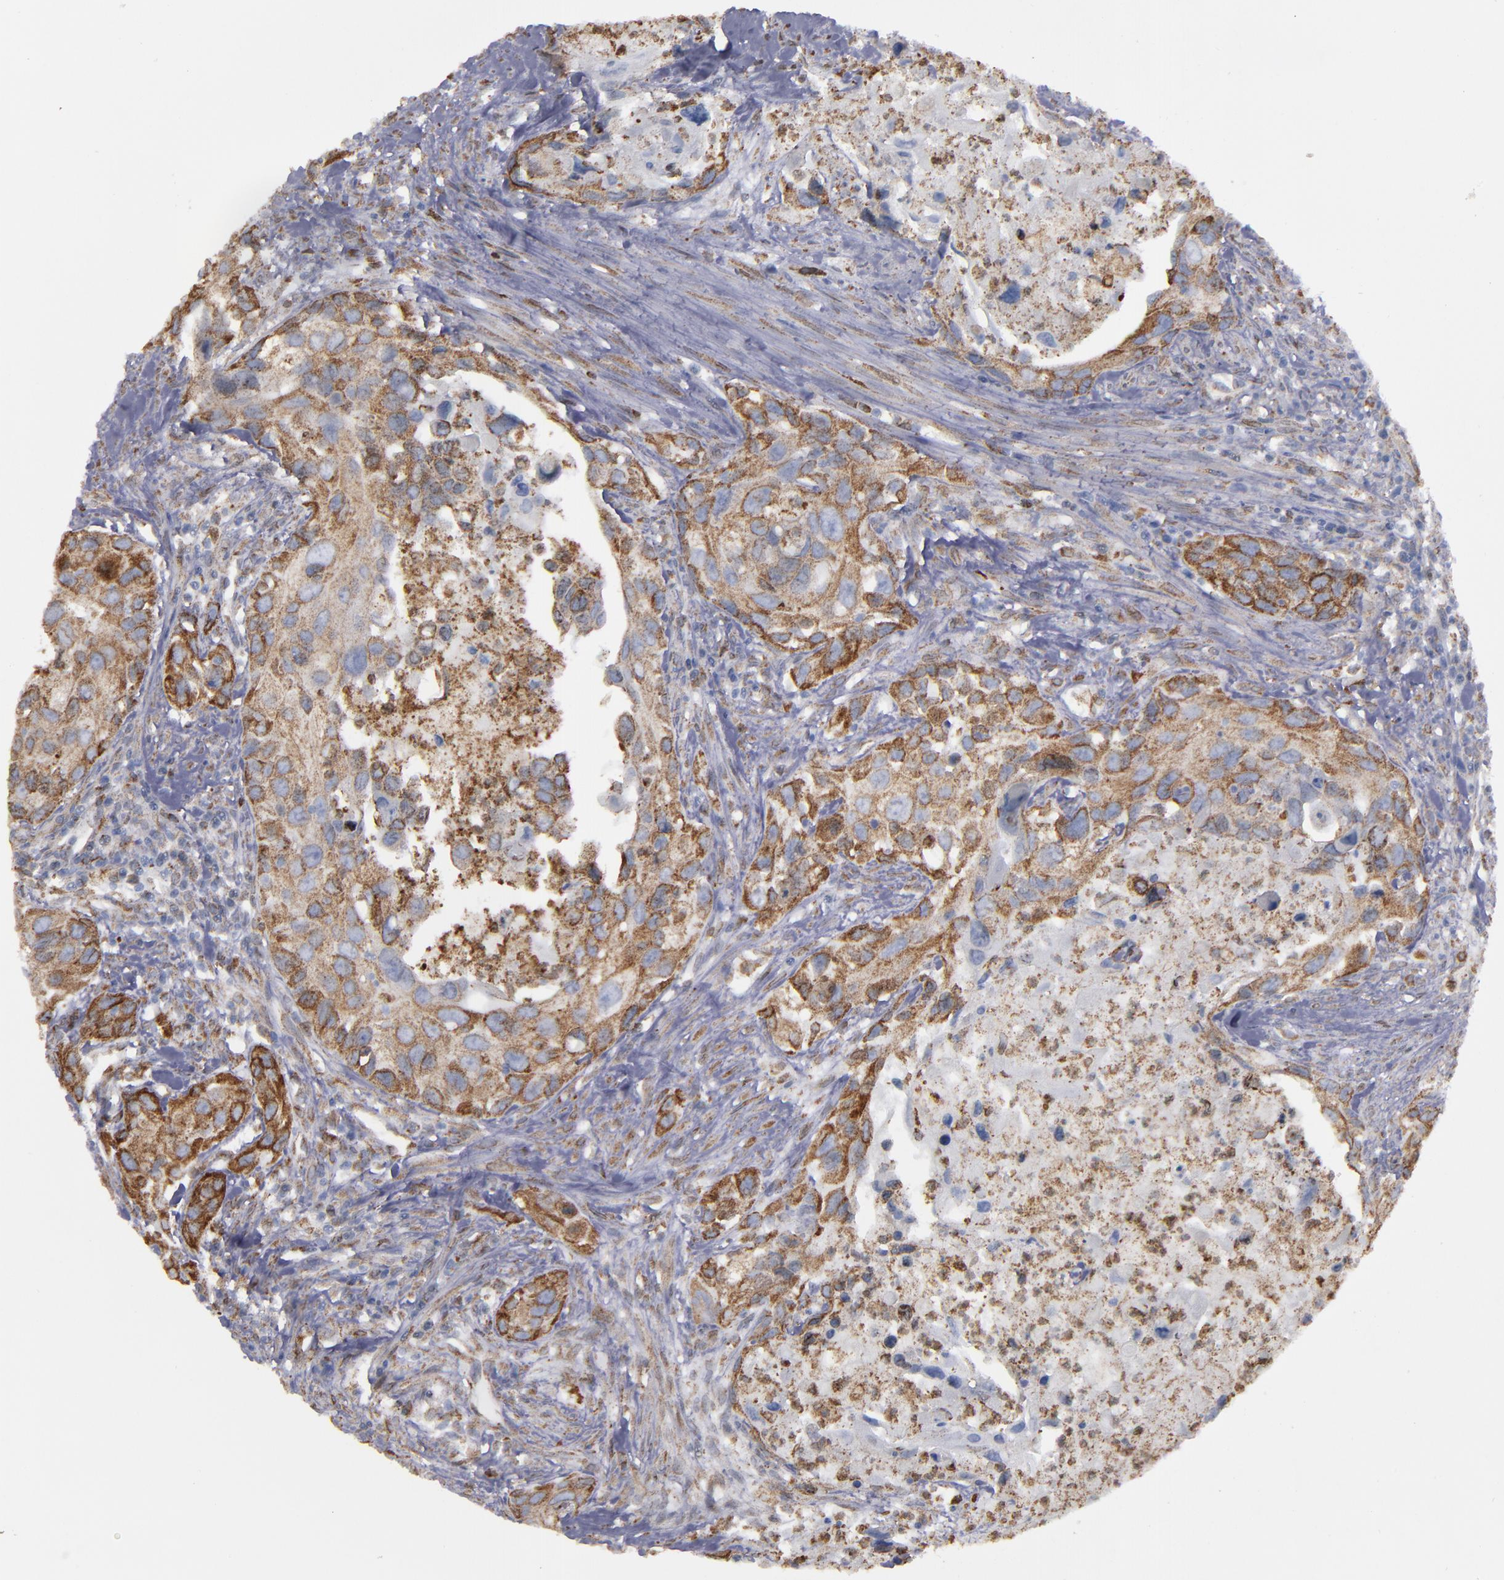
{"staining": {"intensity": "moderate", "quantity": ">75%", "location": "cytoplasmic/membranous"}, "tissue": "urothelial cancer", "cell_type": "Tumor cells", "image_type": "cancer", "snomed": [{"axis": "morphology", "description": "Urothelial carcinoma, High grade"}, {"axis": "topography", "description": "Urinary bladder"}], "caption": "Immunohistochemistry (IHC) of human urothelial carcinoma (high-grade) reveals medium levels of moderate cytoplasmic/membranous expression in about >75% of tumor cells.", "gene": "ERLIN2", "patient": {"sex": "male", "age": 71}}